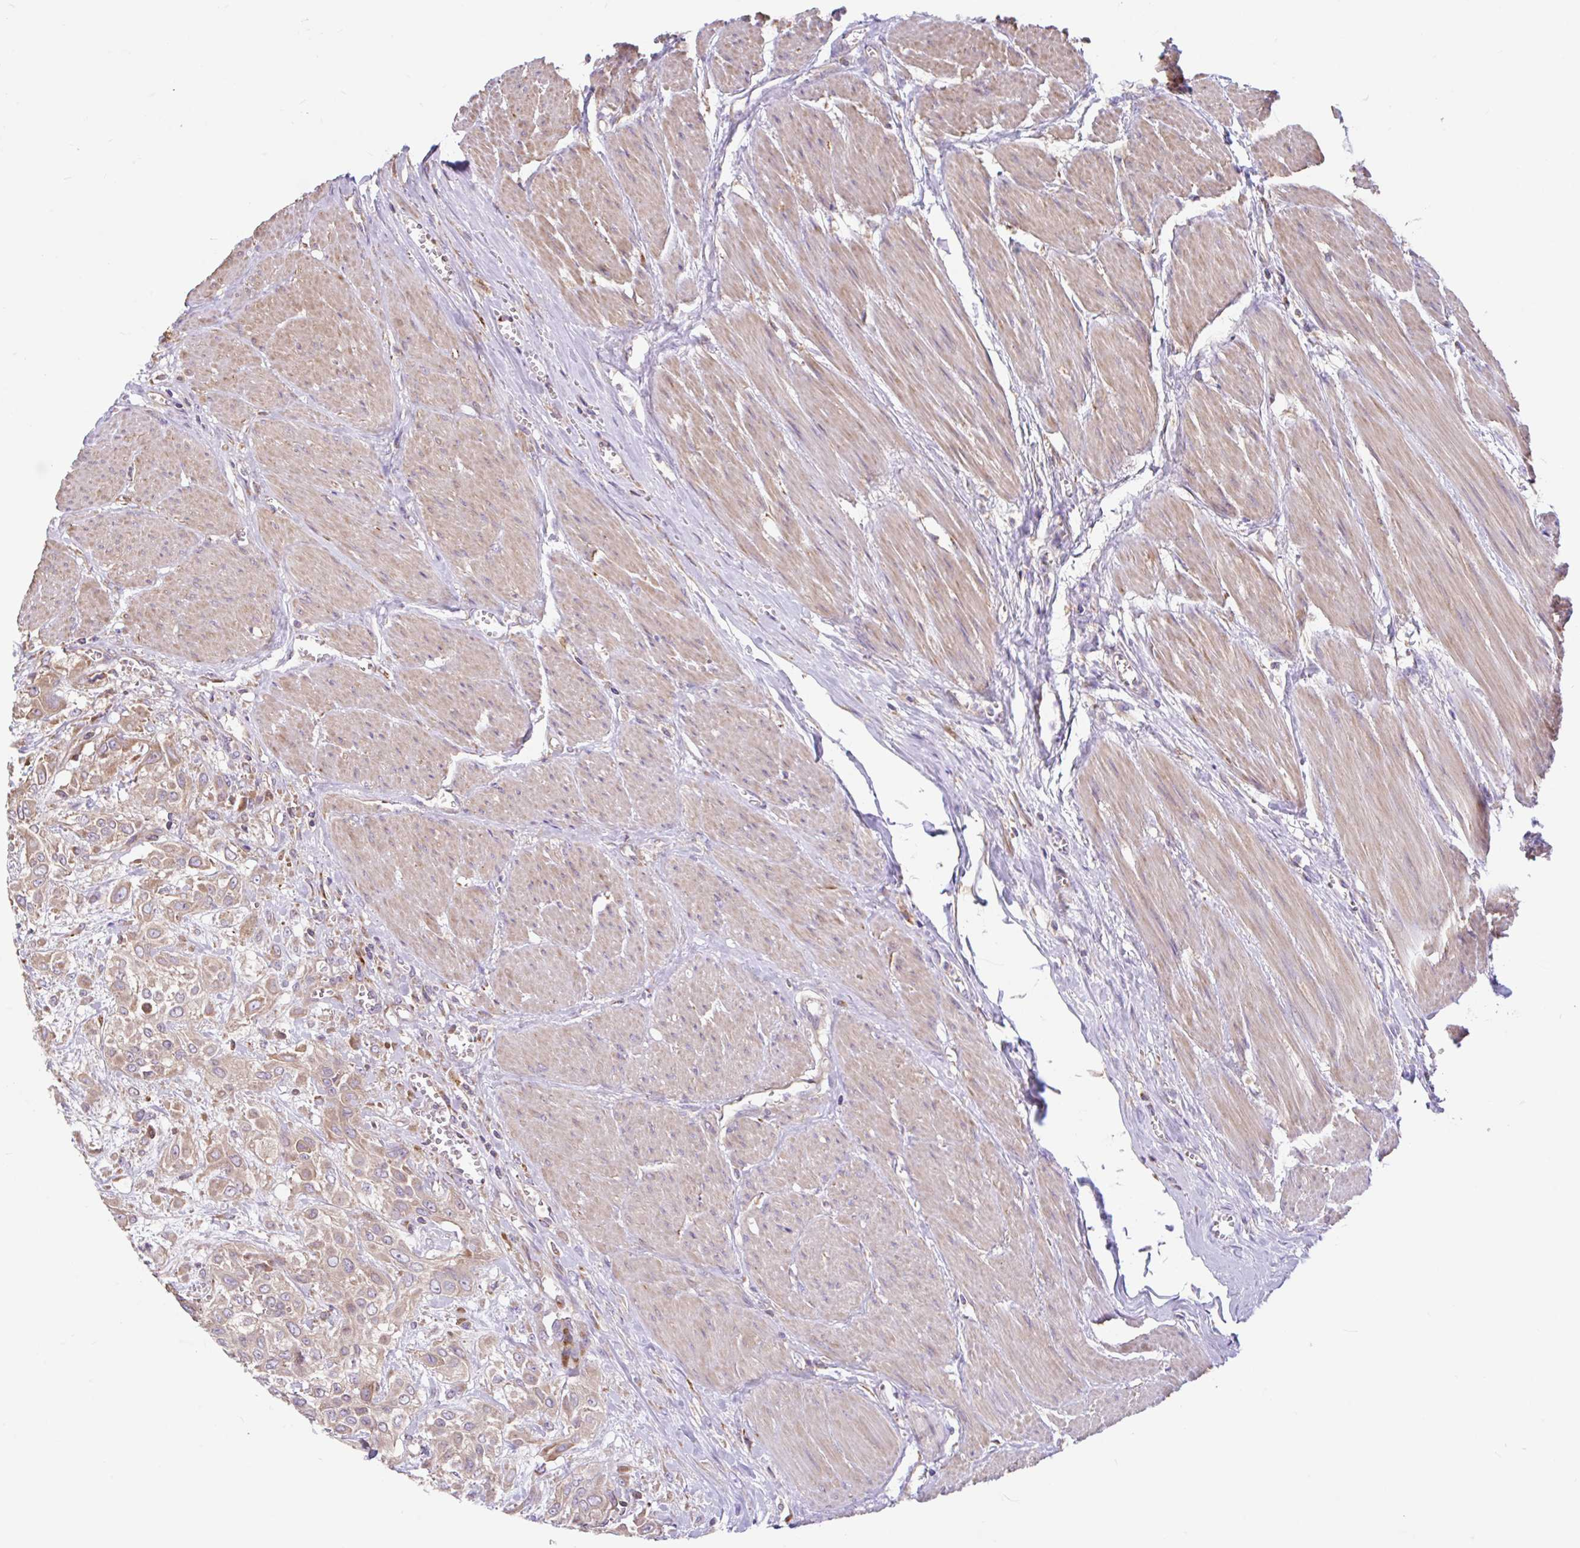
{"staining": {"intensity": "weak", "quantity": ">75%", "location": "cytoplasmic/membranous"}, "tissue": "urothelial cancer", "cell_type": "Tumor cells", "image_type": "cancer", "snomed": [{"axis": "morphology", "description": "Urothelial carcinoma, High grade"}, {"axis": "topography", "description": "Urinary bladder"}], "caption": "Human urothelial carcinoma (high-grade) stained with a brown dye shows weak cytoplasmic/membranous positive positivity in about >75% of tumor cells.", "gene": "RALBP1", "patient": {"sex": "male", "age": 57}}